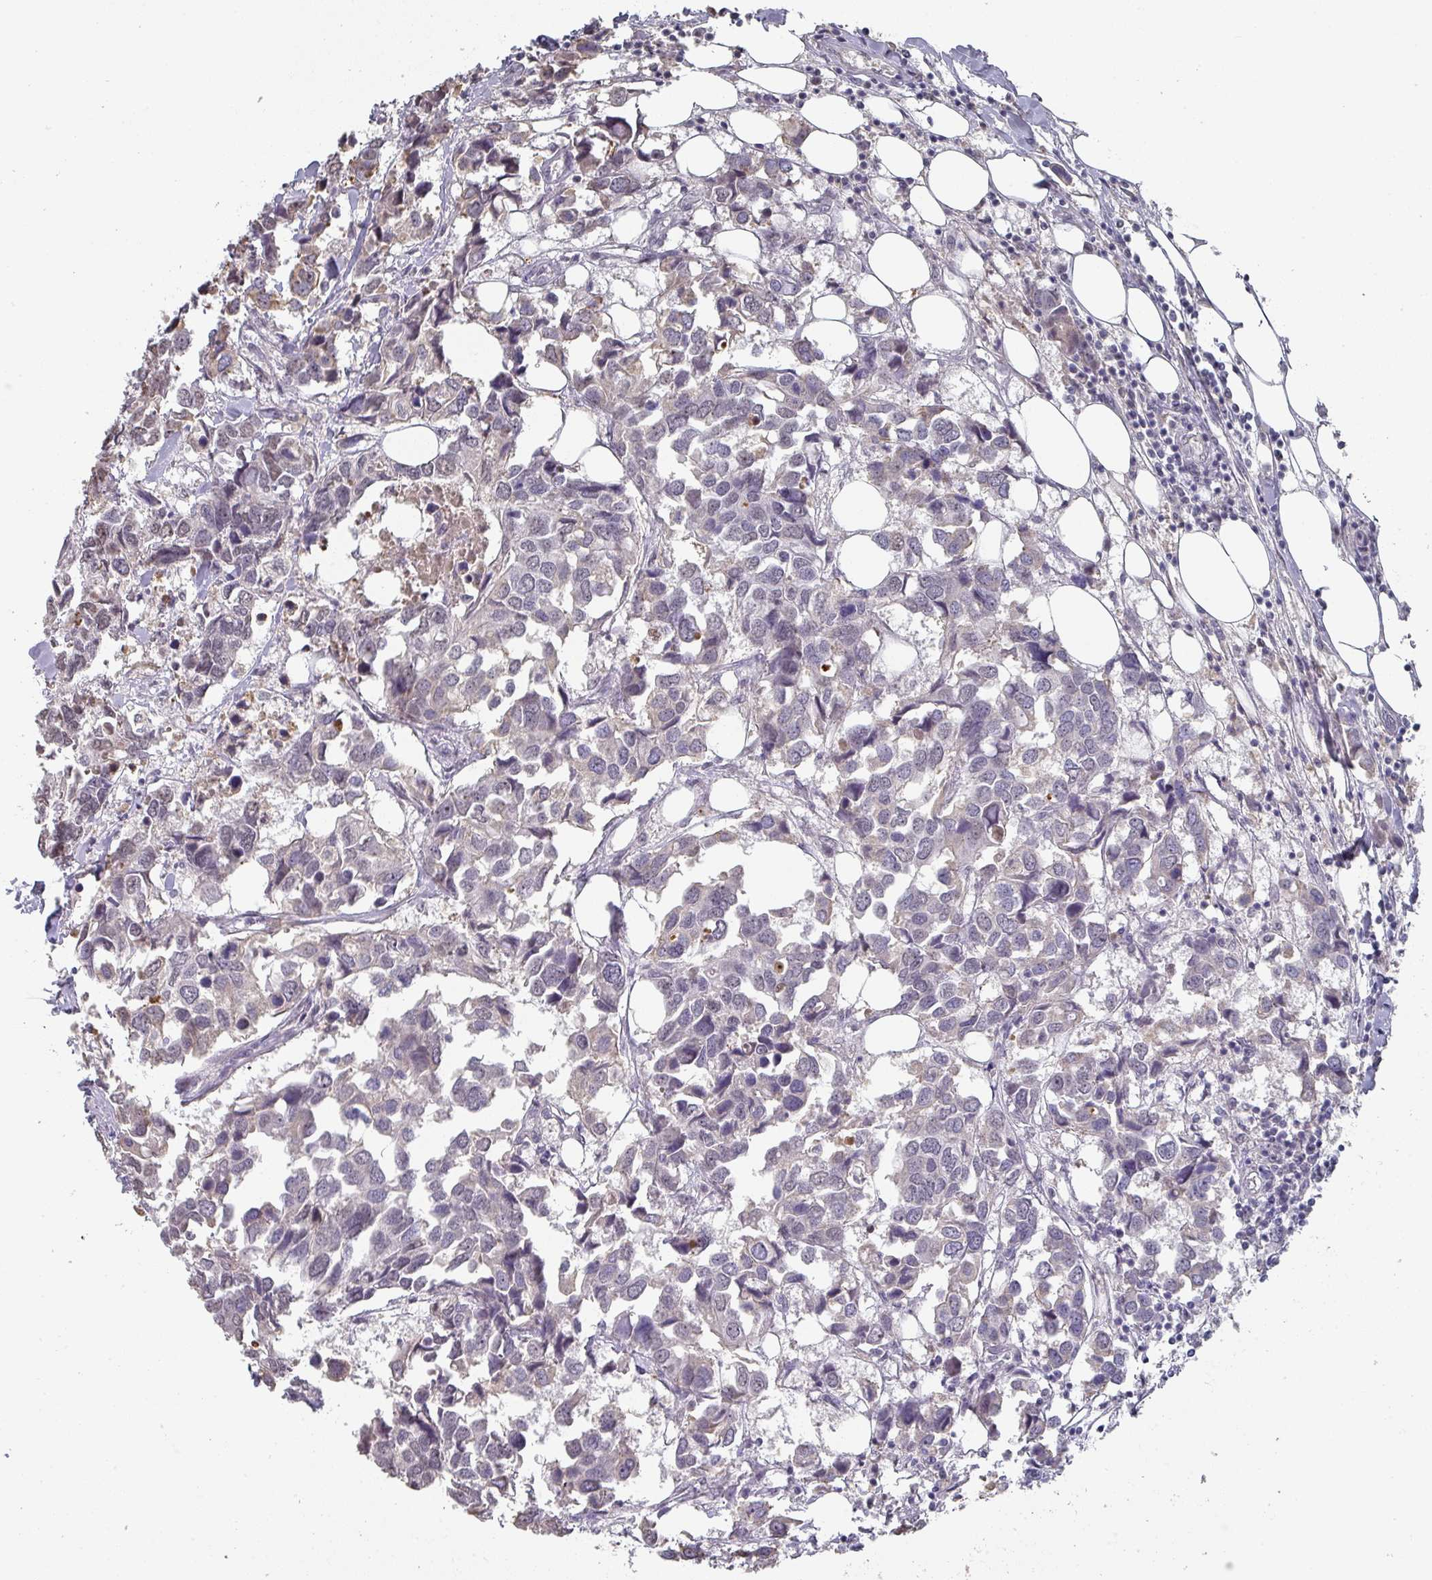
{"staining": {"intensity": "negative", "quantity": "none", "location": "none"}, "tissue": "breast cancer", "cell_type": "Tumor cells", "image_type": "cancer", "snomed": [{"axis": "morphology", "description": "Duct carcinoma"}, {"axis": "topography", "description": "Breast"}], "caption": "Breast cancer (intraductal carcinoma) was stained to show a protein in brown. There is no significant positivity in tumor cells. (DAB immunohistochemistry (IHC) visualized using brightfield microscopy, high magnification).", "gene": "ZNF654", "patient": {"sex": "female", "age": 83}}